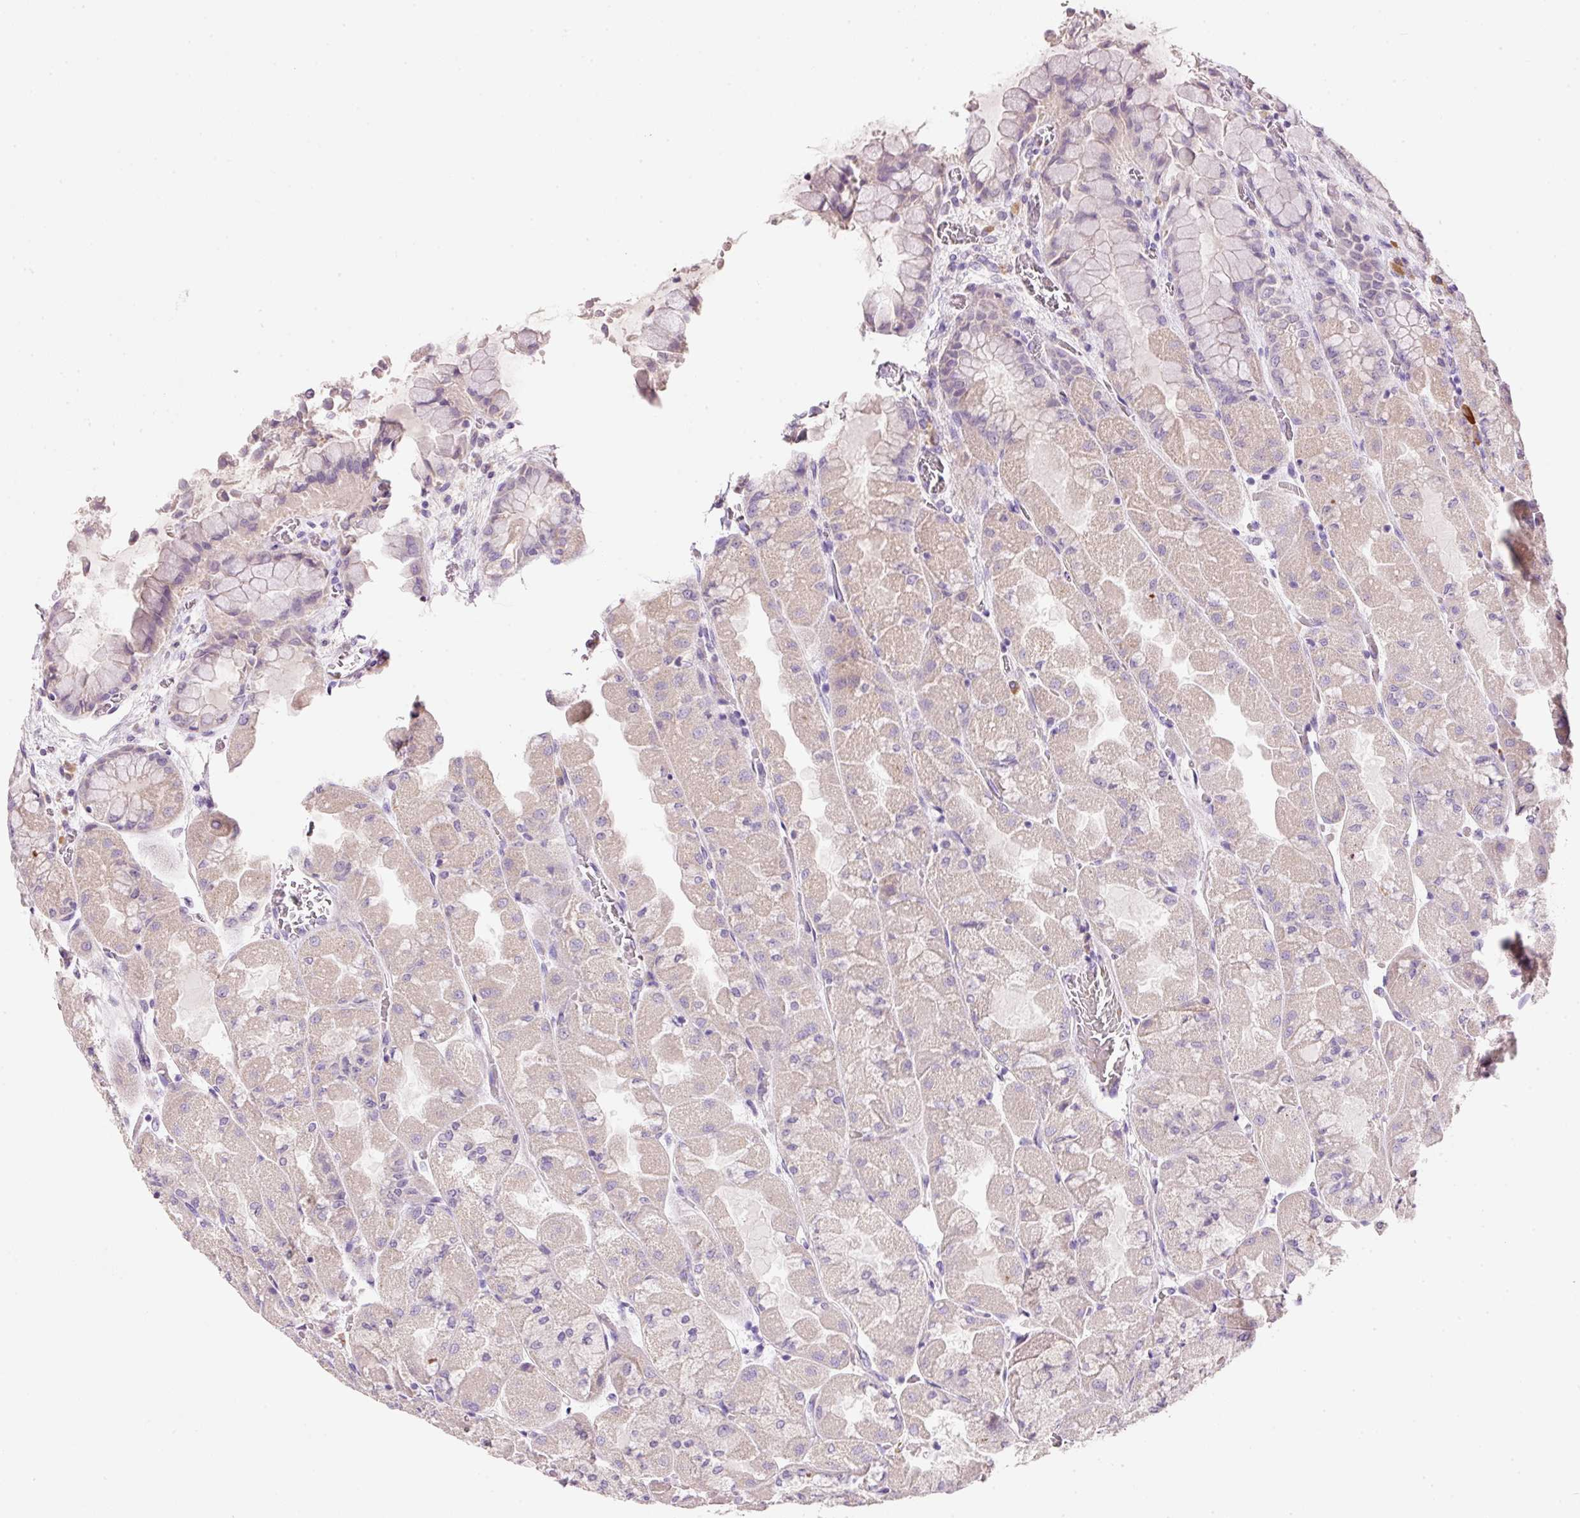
{"staining": {"intensity": "weak", "quantity": "<25%", "location": "cytoplasmic/membranous"}, "tissue": "stomach", "cell_type": "Glandular cells", "image_type": "normal", "snomed": [{"axis": "morphology", "description": "Normal tissue, NOS"}, {"axis": "topography", "description": "Stomach"}], "caption": "IHC histopathology image of unremarkable human stomach stained for a protein (brown), which demonstrates no staining in glandular cells.", "gene": "TENT5C", "patient": {"sex": "female", "age": 61}}